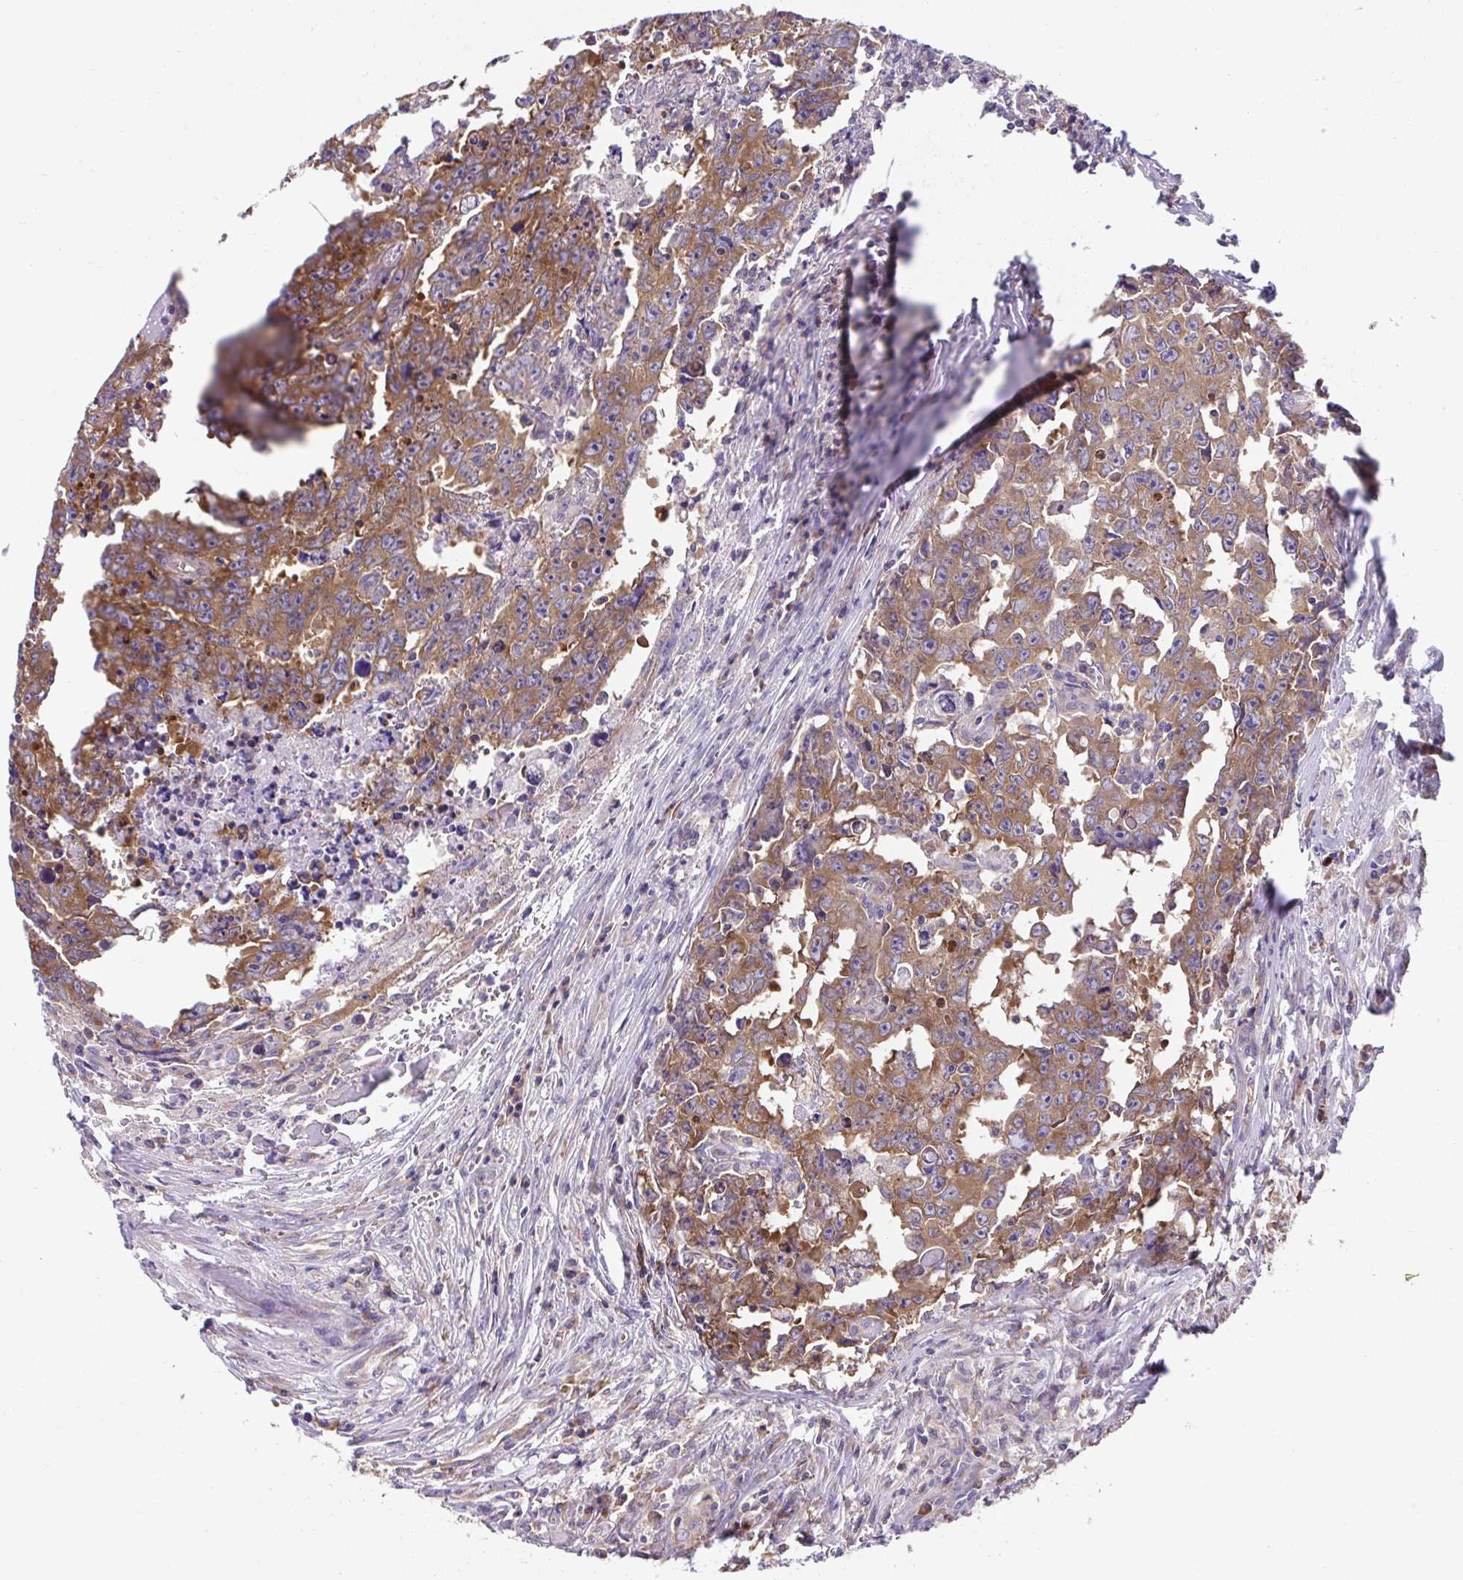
{"staining": {"intensity": "moderate", "quantity": ">75%", "location": "cytoplasmic/membranous"}, "tissue": "testis cancer", "cell_type": "Tumor cells", "image_type": "cancer", "snomed": [{"axis": "morphology", "description": "Carcinoma, Embryonal, NOS"}, {"axis": "topography", "description": "Testis"}], "caption": "Protein expression analysis of testis cancer (embryonal carcinoma) displays moderate cytoplasmic/membranous positivity in about >75% of tumor cells.", "gene": "RPS7", "patient": {"sex": "male", "age": 22}}